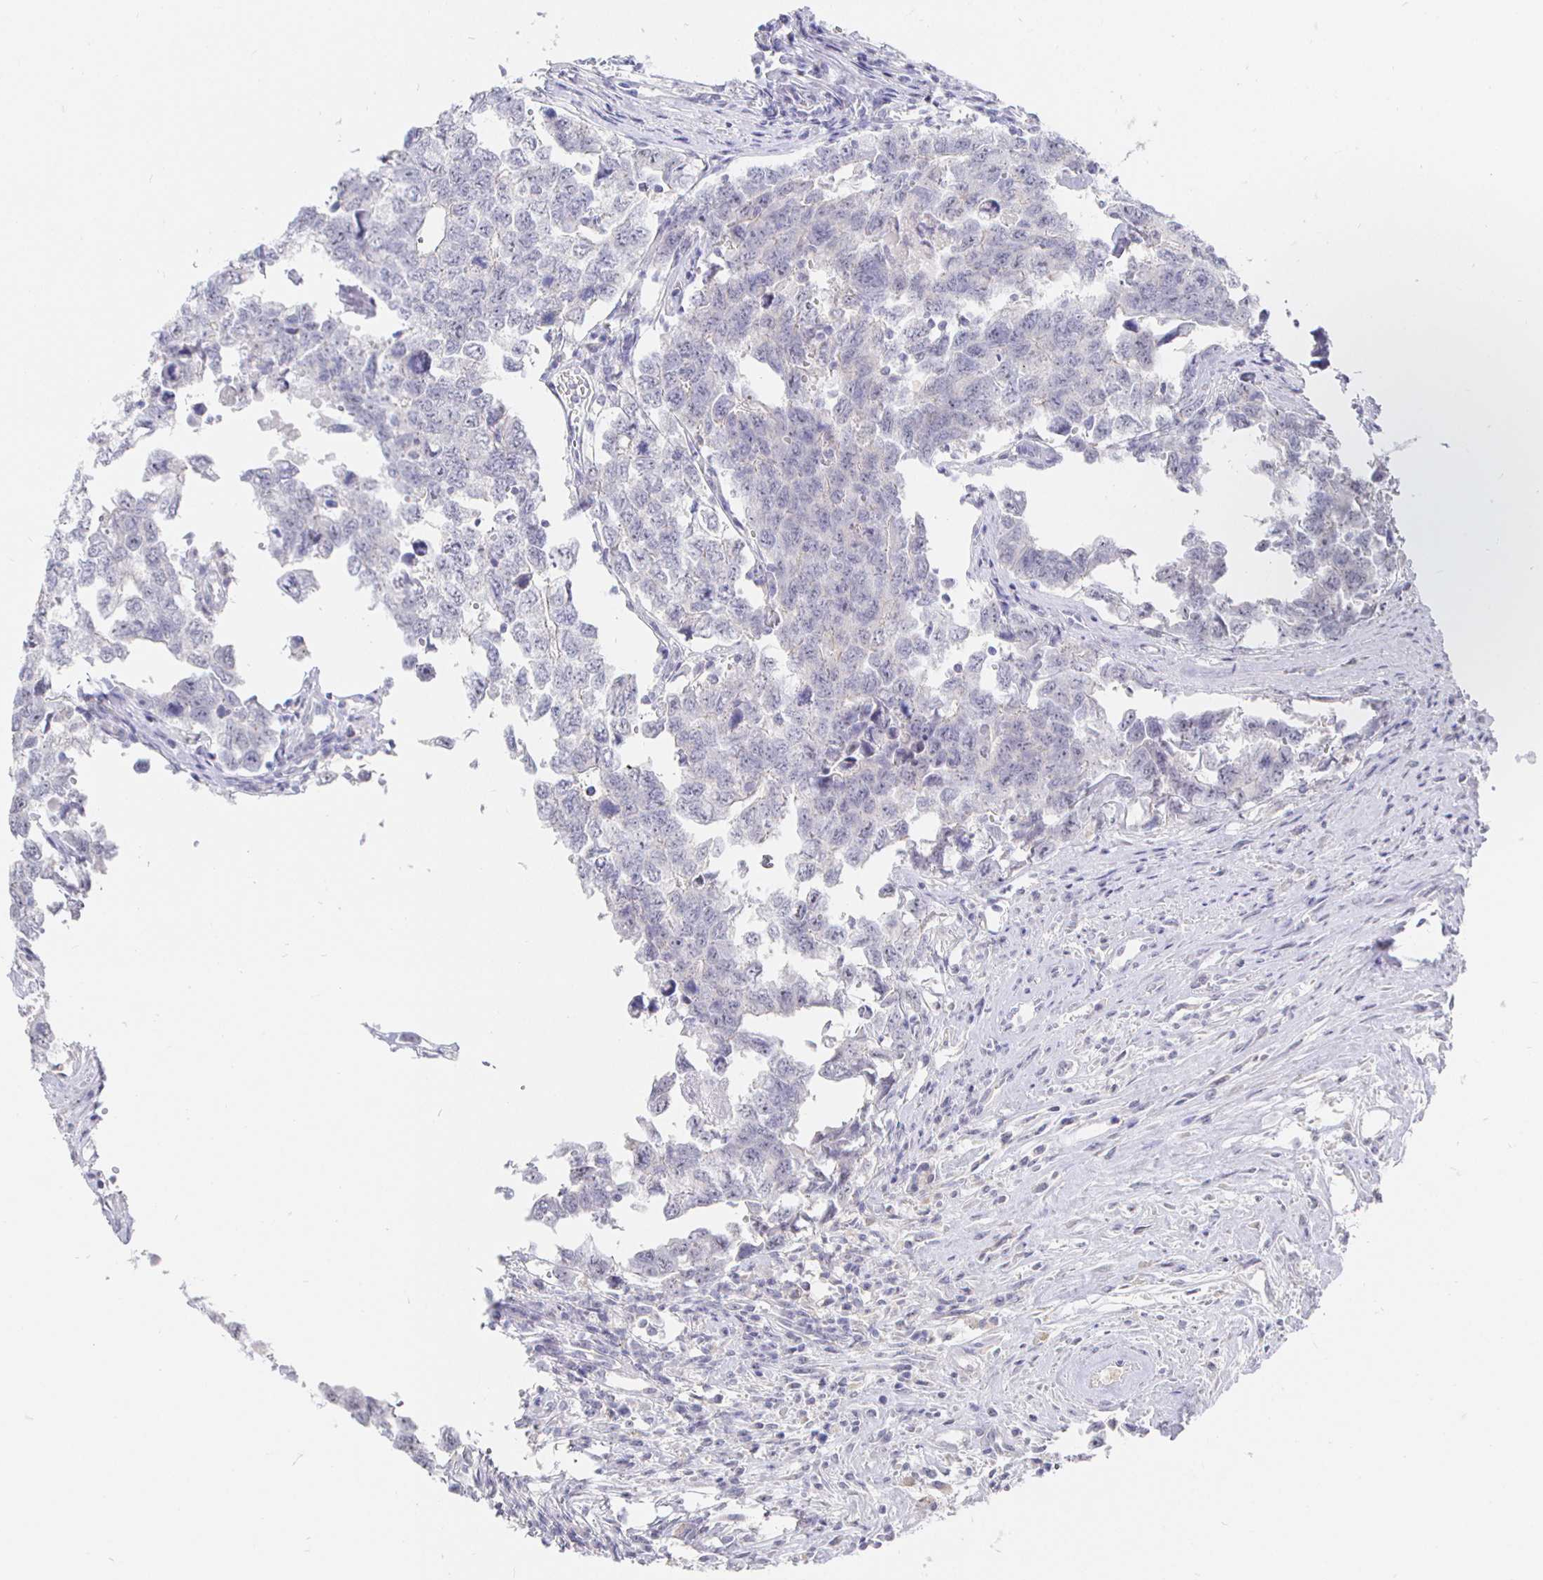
{"staining": {"intensity": "negative", "quantity": "none", "location": "none"}, "tissue": "testis cancer", "cell_type": "Tumor cells", "image_type": "cancer", "snomed": [{"axis": "morphology", "description": "Carcinoma, Embryonal, NOS"}, {"axis": "topography", "description": "Testis"}], "caption": "Histopathology image shows no protein expression in tumor cells of testis cancer (embryonal carcinoma) tissue.", "gene": "LRRC23", "patient": {"sex": "male", "age": 22}}